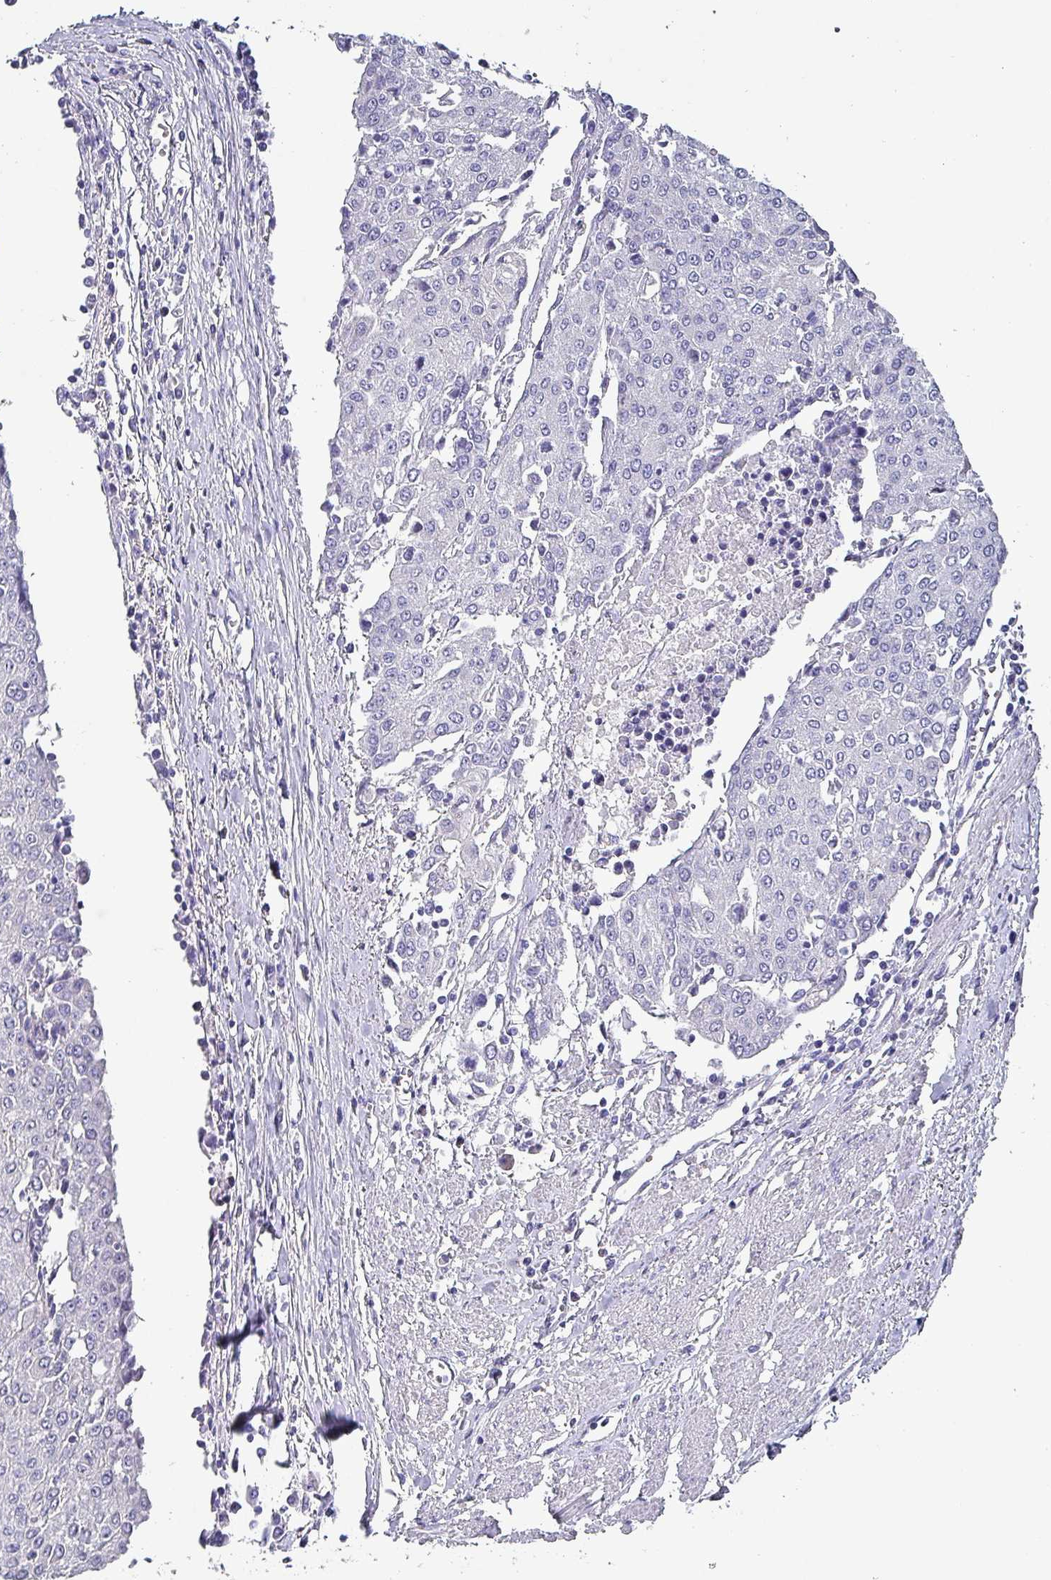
{"staining": {"intensity": "negative", "quantity": "none", "location": "none"}, "tissue": "urothelial cancer", "cell_type": "Tumor cells", "image_type": "cancer", "snomed": [{"axis": "morphology", "description": "Urothelial carcinoma, High grade"}, {"axis": "topography", "description": "Urinary bladder"}], "caption": "IHC of urothelial carcinoma (high-grade) reveals no staining in tumor cells. Brightfield microscopy of immunohistochemistry stained with DAB (3,3'-diaminobenzidine) (brown) and hematoxylin (blue), captured at high magnification.", "gene": "INS-IGF2", "patient": {"sex": "female", "age": 85}}